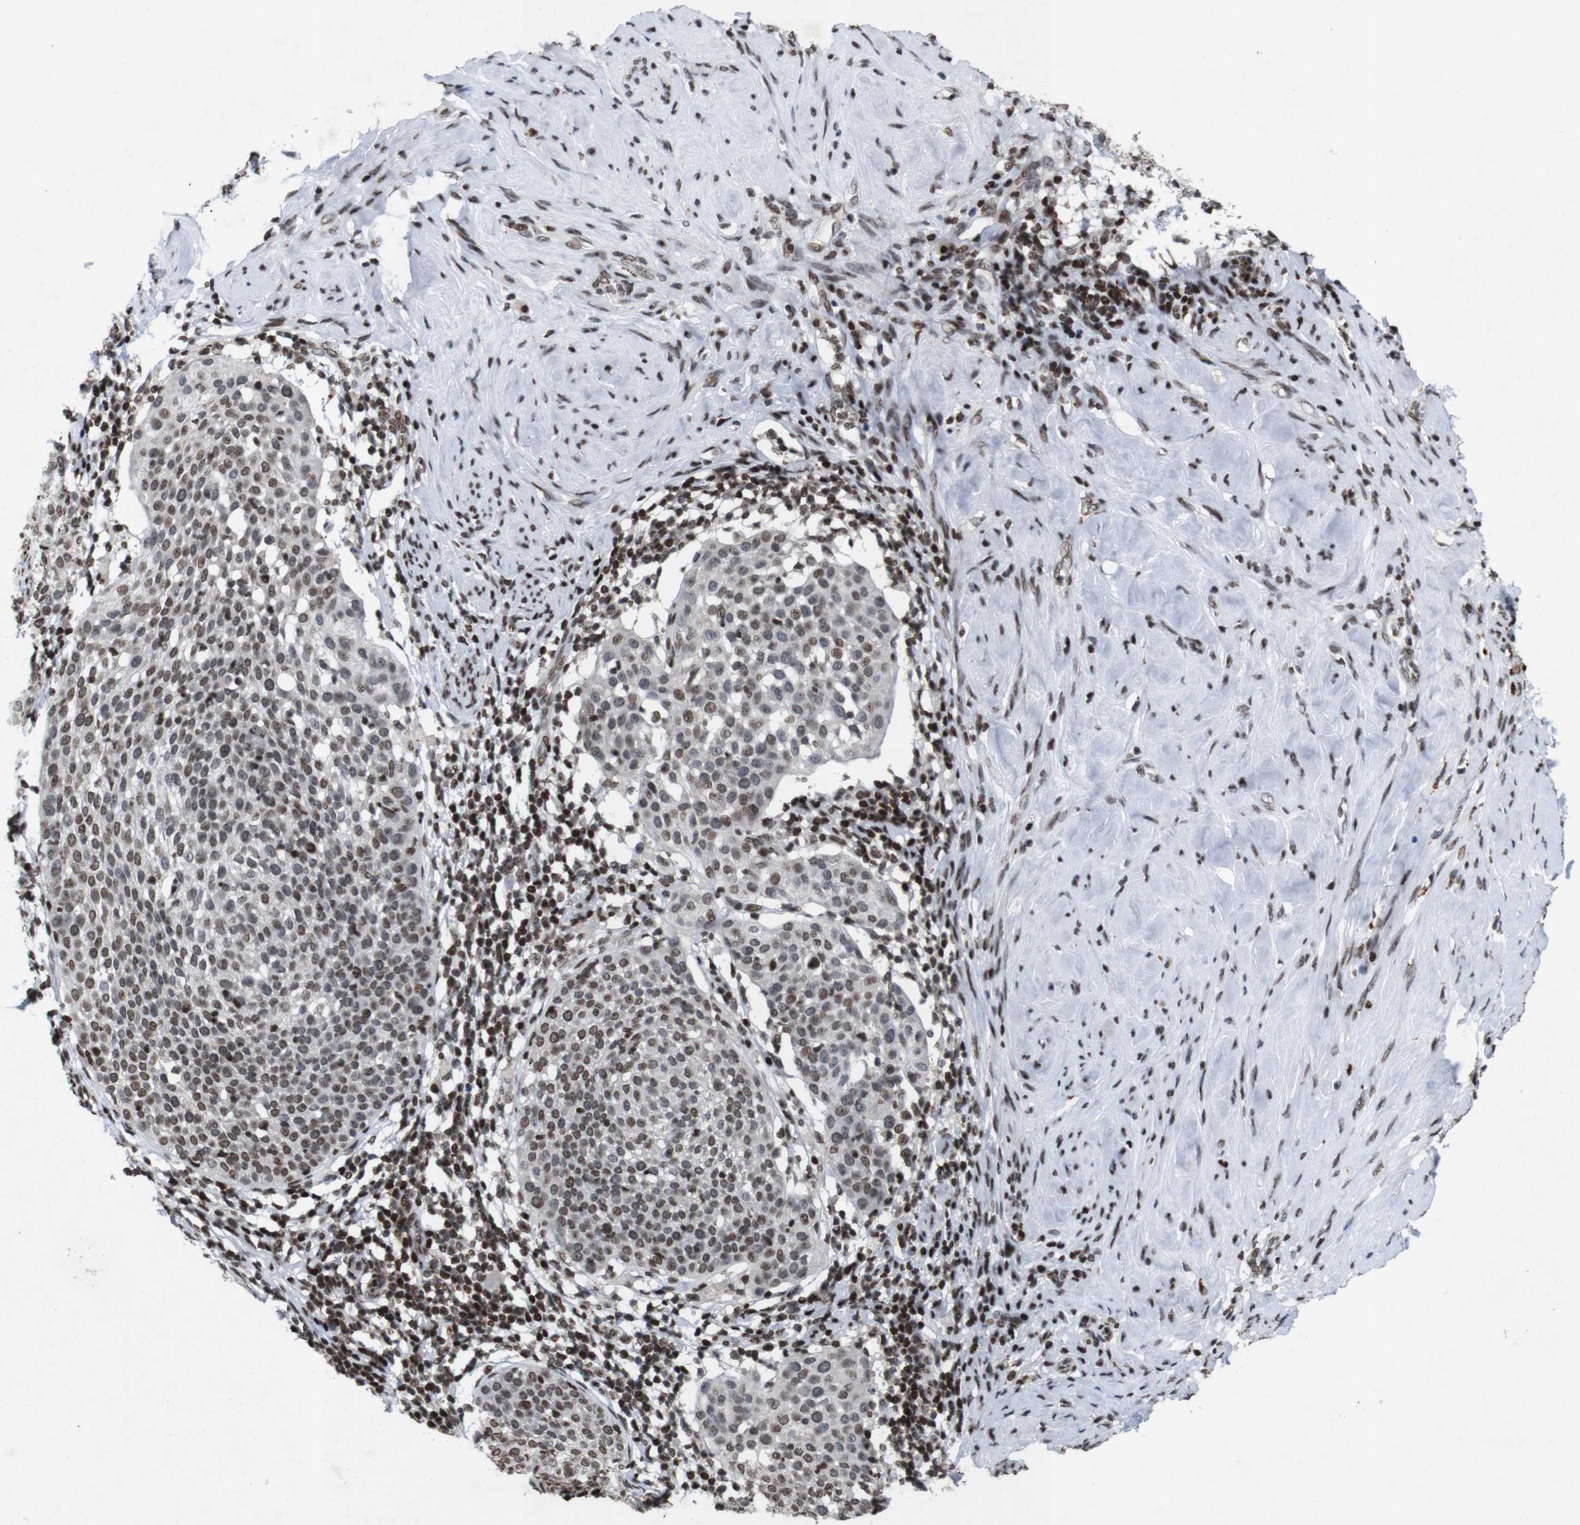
{"staining": {"intensity": "moderate", "quantity": ">75%", "location": "nuclear"}, "tissue": "cervical cancer", "cell_type": "Tumor cells", "image_type": "cancer", "snomed": [{"axis": "morphology", "description": "Squamous cell carcinoma, NOS"}, {"axis": "topography", "description": "Cervix"}], "caption": "The immunohistochemical stain labels moderate nuclear staining in tumor cells of cervical cancer (squamous cell carcinoma) tissue.", "gene": "MAGEH1", "patient": {"sex": "female", "age": 51}}